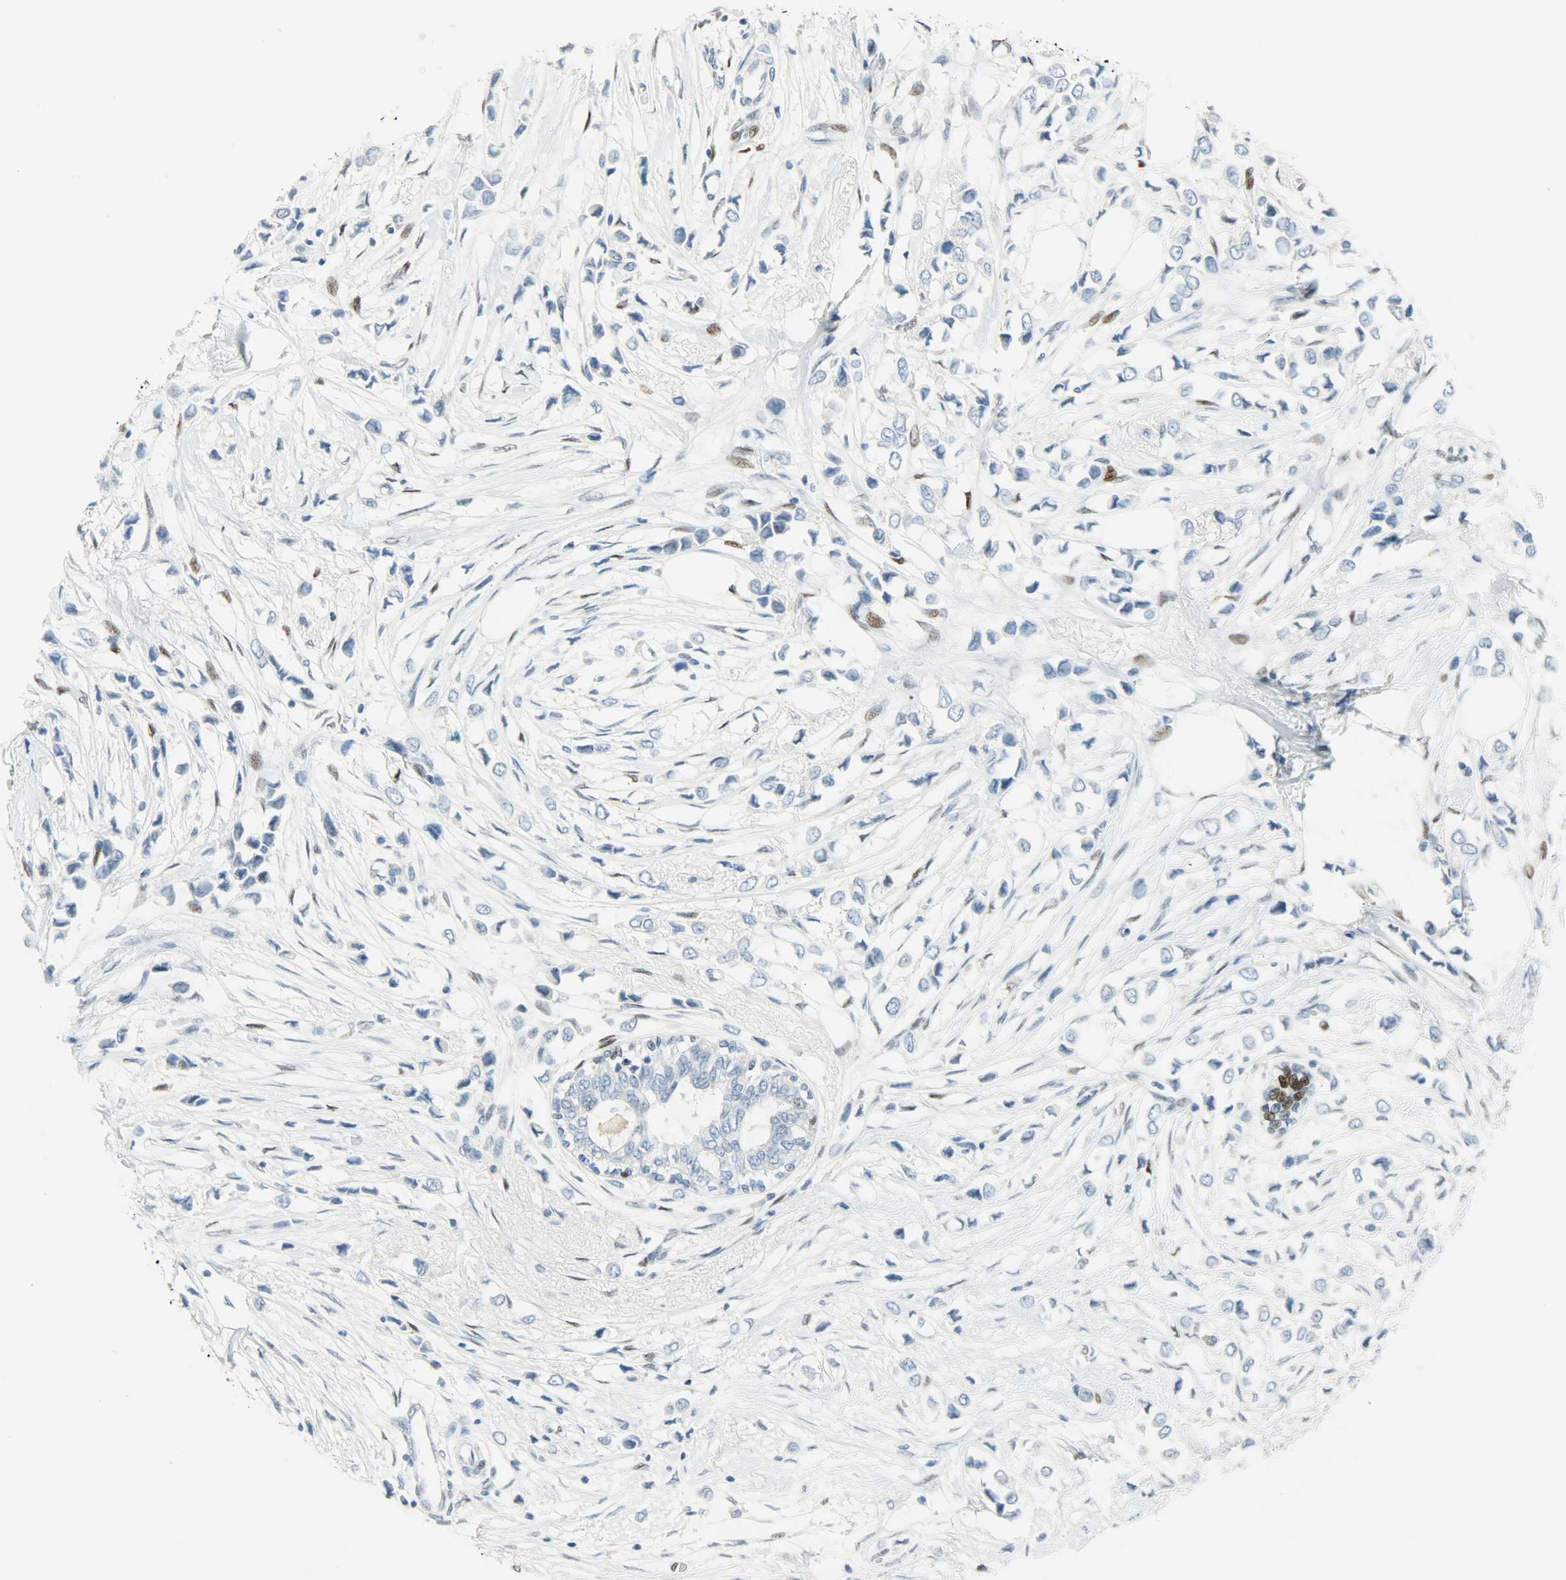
{"staining": {"intensity": "weak", "quantity": "<25%", "location": "nuclear"}, "tissue": "breast cancer", "cell_type": "Tumor cells", "image_type": "cancer", "snomed": [{"axis": "morphology", "description": "Lobular carcinoma"}, {"axis": "topography", "description": "Breast"}], "caption": "The image reveals no staining of tumor cells in lobular carcinoma (breast). Nuclei are stained in blue.", "gene": "JUNB", "patient": {"sex": "female", "age": 51}}